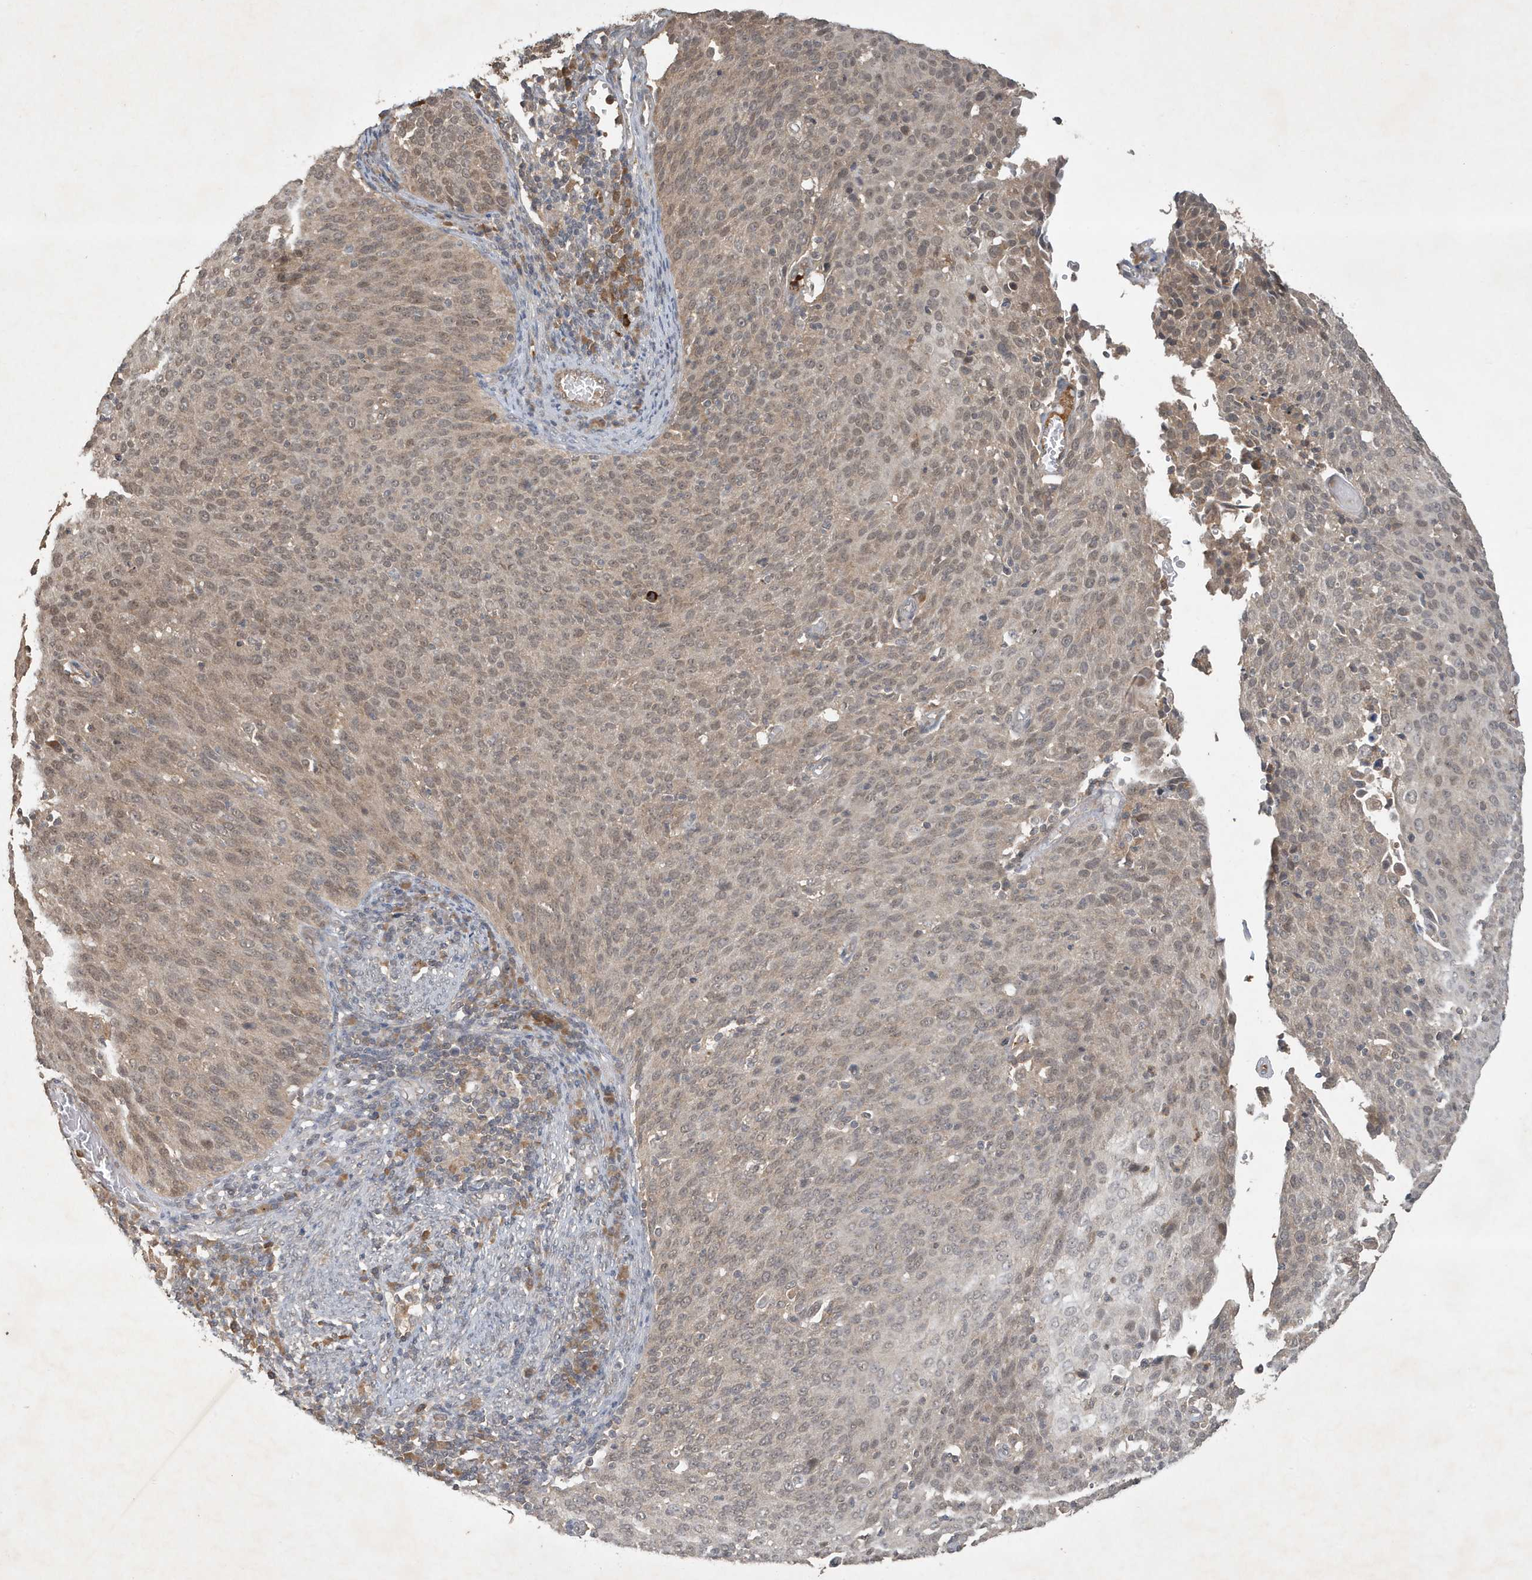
{"staining": {"intensity": "weak", "quantity": ">75%", "location": "cytoplasmic/membranous,nuclear"}, "tissue": "cervical cancer", "cell_type": "Tumor cells", "image_type": "cancer", "snomed": [{"axis": "morphology", "description": "Squamous cell carcinoma, NOS"}, {"axis": "topography", "description": "Cervix"}], "caption": "The immunohistochemical stain highlights weak cytoplasmic/membranous and nuclear positivity in tumor cells of squamous cell carcinoma (cervical) tissue. The protein is stained brown, and the nuclei are stained in blue (DAB (3,3'-diaminobenzidine) IHC with brightfield microscopy, high magnification).", "gene": "ABCB9", "patient": {"sex": "female", "age": 38}}